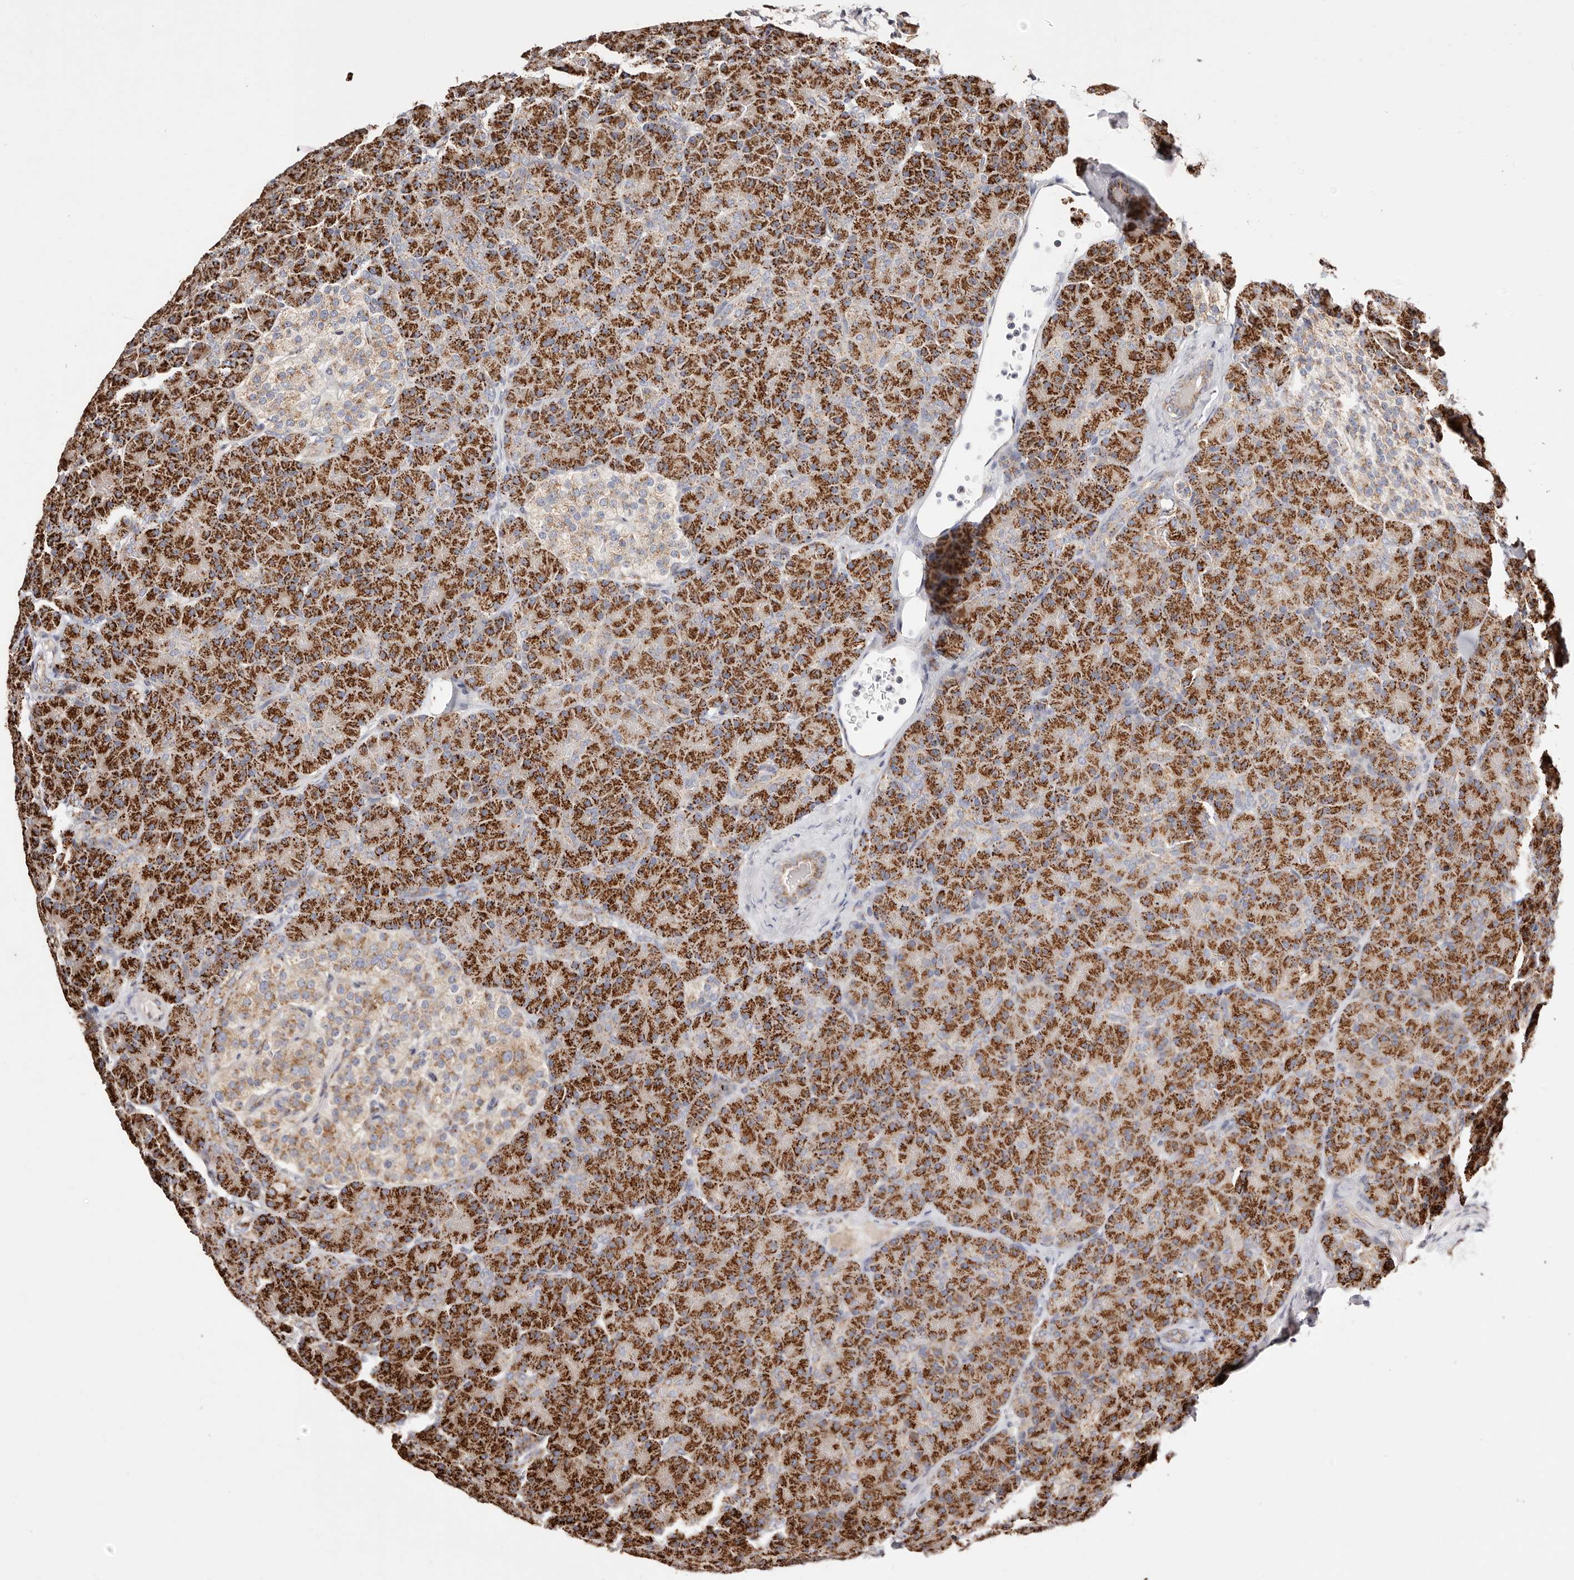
{"staining": {"intensity": "strong", "quantity": ">75%", "location": "cytoplasmic/membranous"}, "tissue": "pancreas", "cell_type": "Exocrine glandular cells", "image_type": "normal", "snomed": [{"axis": "morphology", "description": "Normal tissue, NOS"}, {"axis": "topography", "description": "Pancreas"}], "caption": "The micrograph demonstrates staining of unremarkable pancreas, revealing strong cytoplasmic/membranous protein positivity (brown color) within exocrine glandular cells. The staining was performed using DAB (3,3'-diaminobenzidine), with brown indicating positive protein expression. Nuclei are stained blue with hematoxylin.", "gene": "MAPK6", "patient": {"sex": "female", "age": 43}}